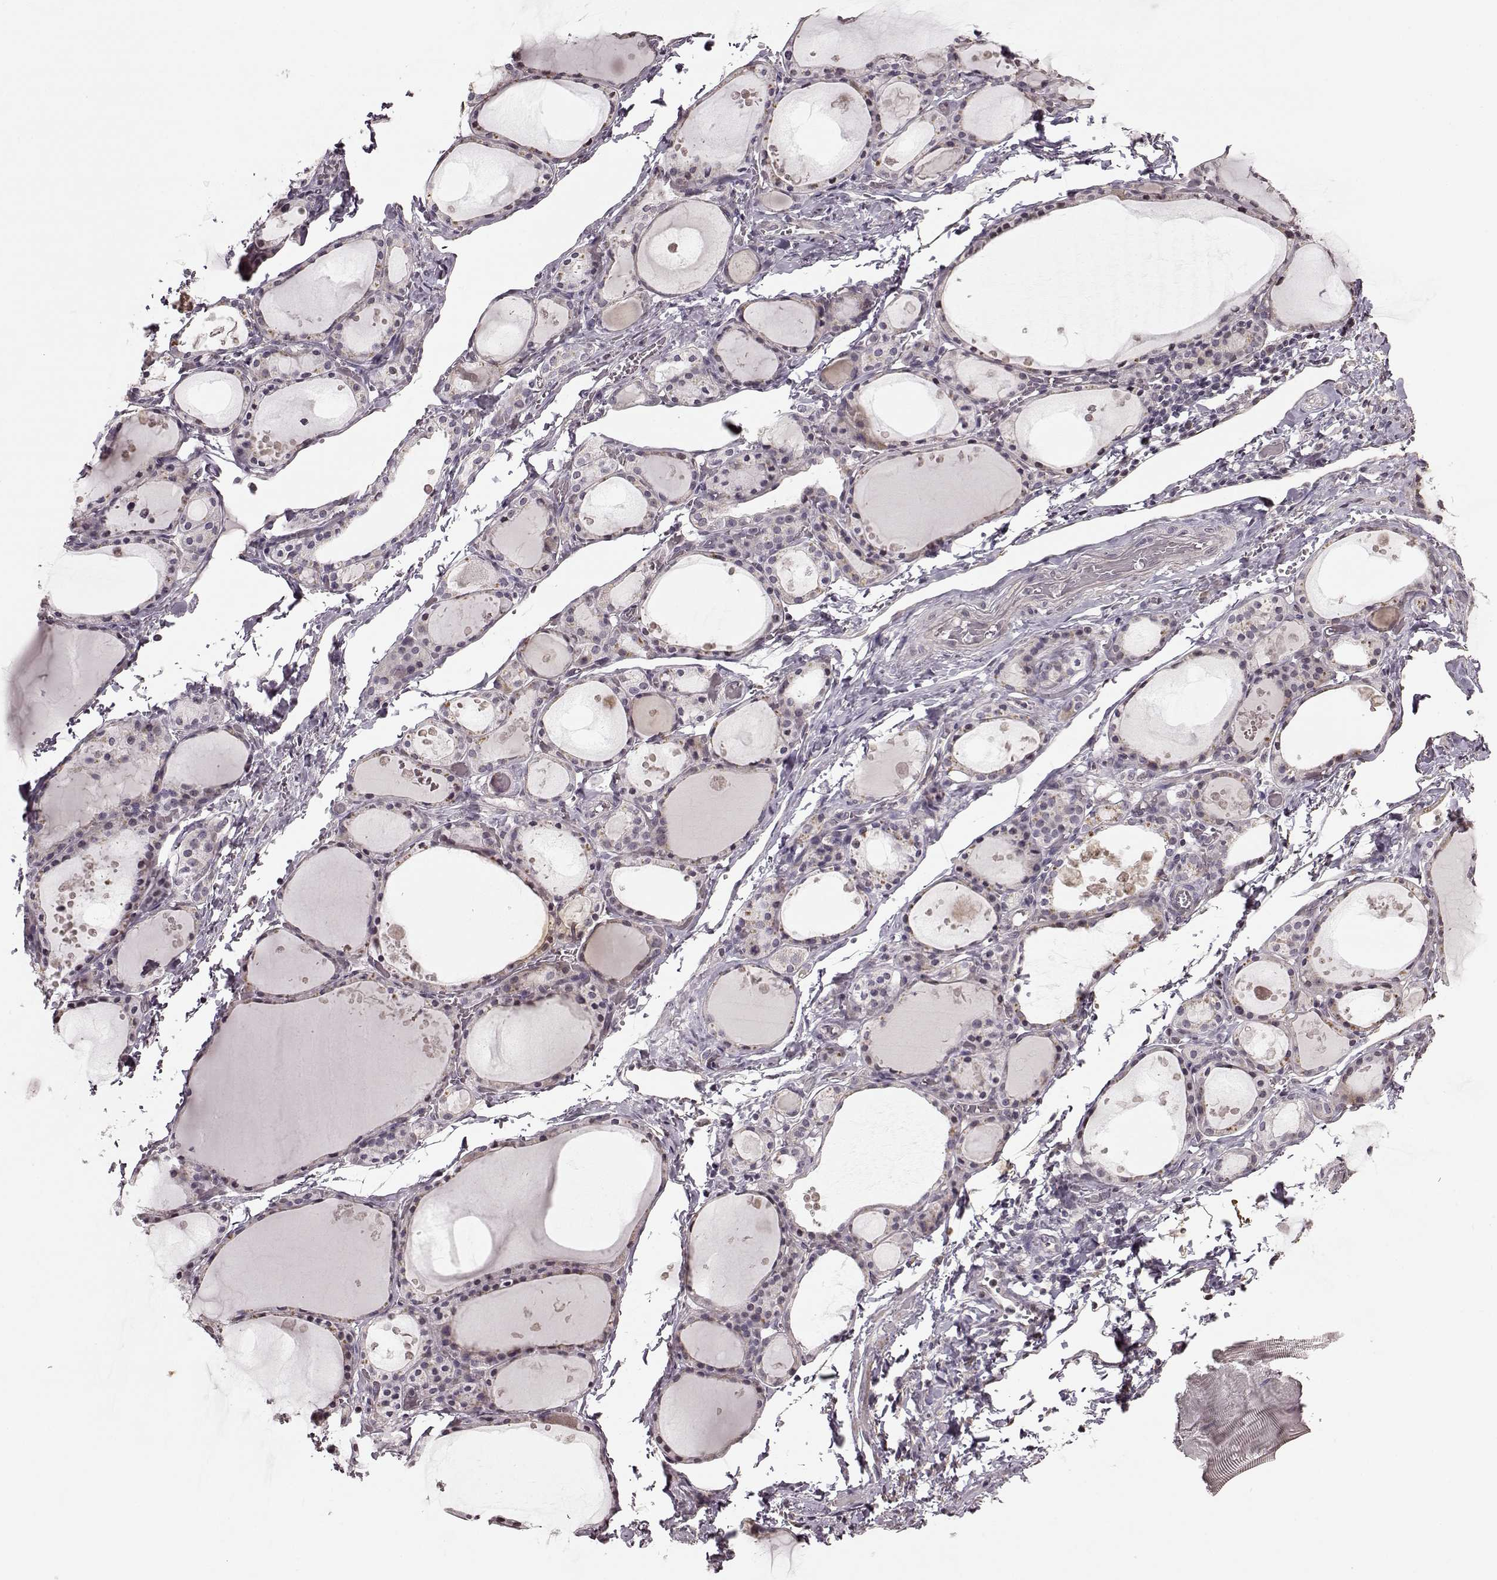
{"staining": {"intensity": "negative", "quantity": "none", "location": "none"}, "tissue": "thyroid gland", "cell_type": "Glandular cells", "image_type": "normal", "snomed": [{"axis": "morphology", "description": "Normal tissue, NOS"}, {"axis": "topography", "description": "Thyroid gland"}], "caption": "A histopathology image of thyroid gland stained for a protein exhibits no brown staining in glandular cells. The staining was performed using DAB (3,3'-diaminobenzidine) to visualize the protein expression in brown, while the nuclei were stained in blue with hematoxylin (Magnification: 20x).", "gene": "FSHB", "patient": {"sex": "male", "age": 68}}